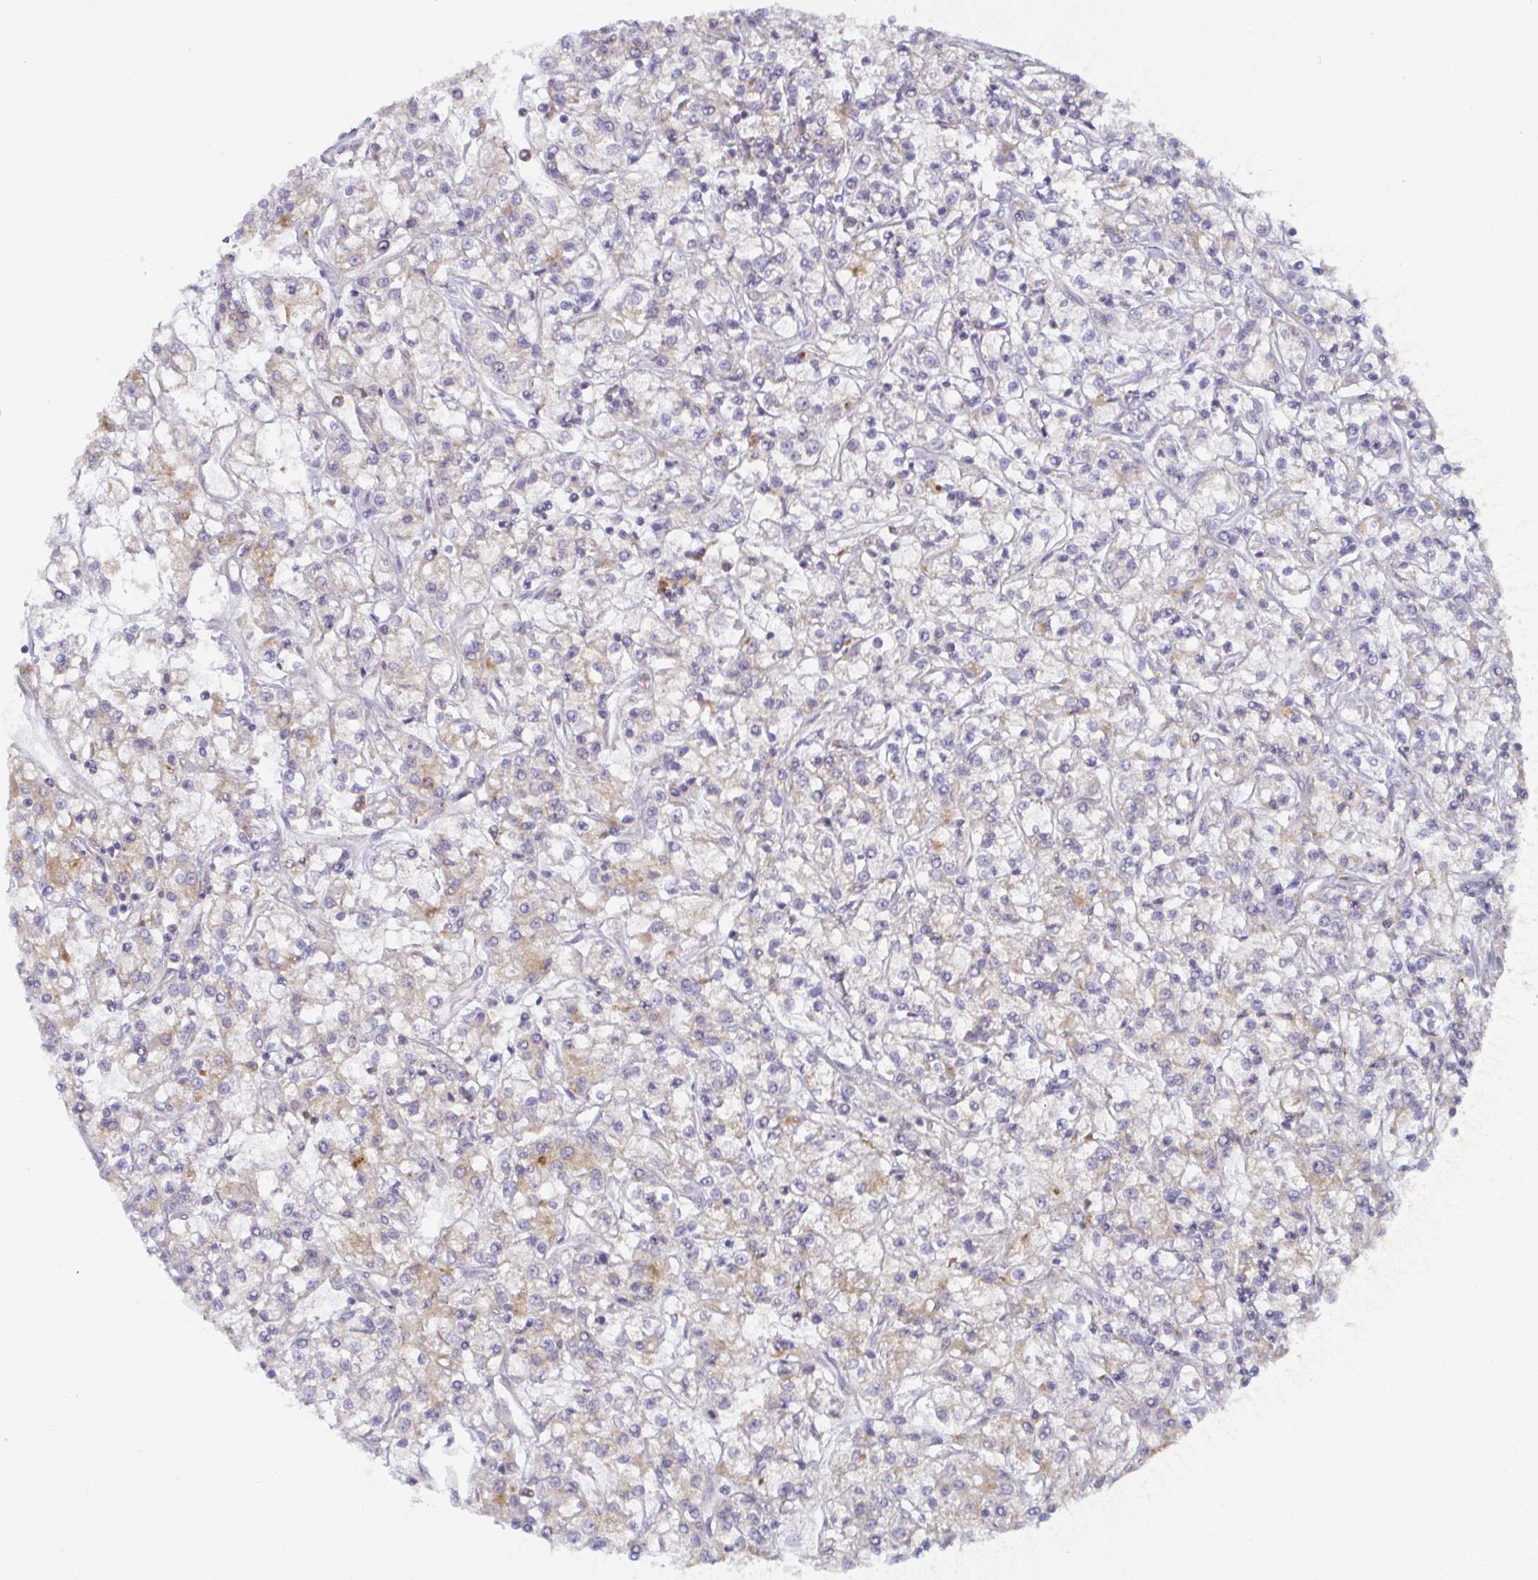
{"staining": {"intensity": "weak", "quantity": "<25%", "location": "cytoplasmic/membranous"}, "tissue": "renal cancer", "cell_type": "Tumor cells", "image_type": "cancer", "snomed": [{"axis": "morphology", "description": "Adenocarcinoma, NOS"}, {"axis": "topography", "description": "Kidney"}], "caption": "Tumor cells are negative for brown protein staining in renal adenocarcinoma.", "gene": "CDH18", "patient": {"sex": "female", "age": 59}}